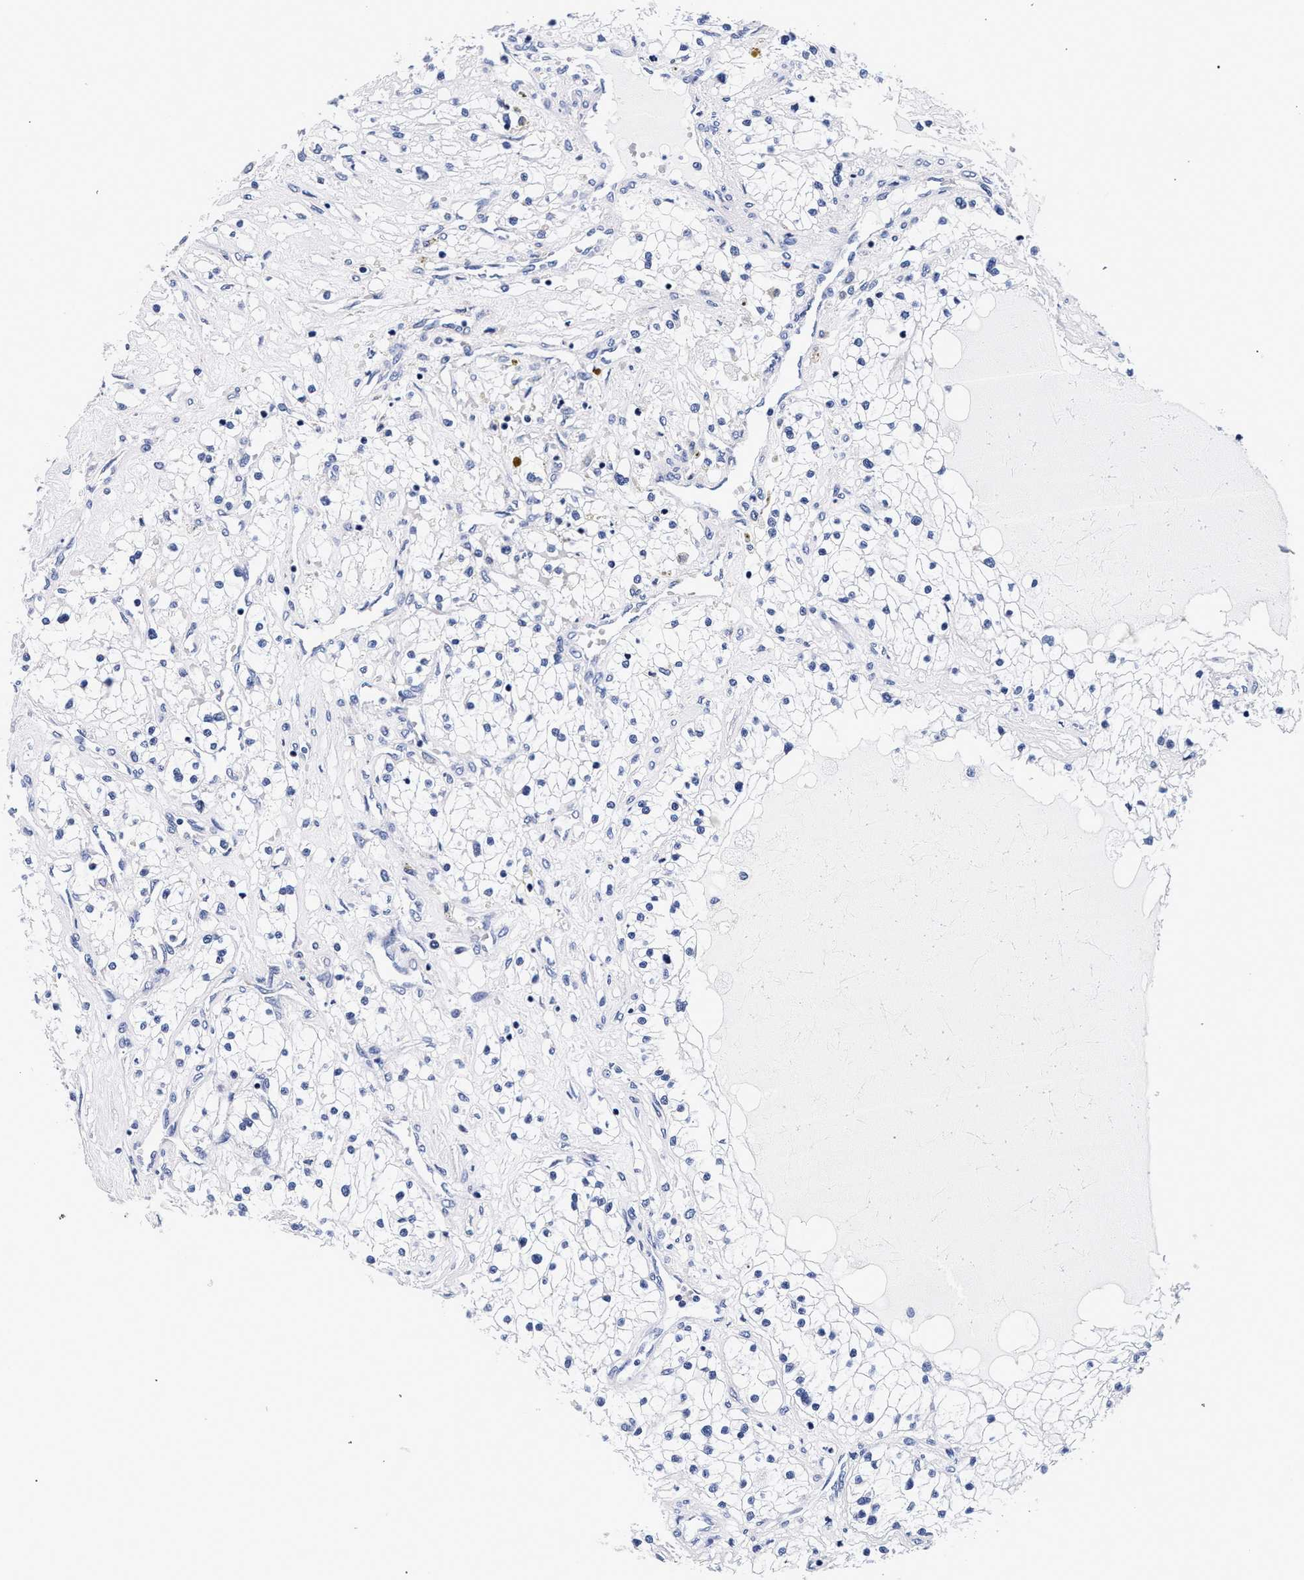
{"staining": {"intensity": "negative", "quantity": "none", "location": "none"}, "tissue": "renal cancer", "cell_type": "Tumor cells", "image_type": "cancer", "snomed": [{"axis": "morphology", "description": "Adenocarcinoma, NOS"}, {"axis": "topography", "description": "Kidney"}], "caption": "Immunohistochemistry image of neoplastic tissue: adenocarcinoma (renal) stained with DAB (3,3'-diaminobenzidine) demonstrates no significant protein positivity in tumor cells. (Immunohistochemistry (ihc), brightfield microscopy, high magnification).", "gene": "RAB3B", "patient": {"sex": "male", "age": 68}}